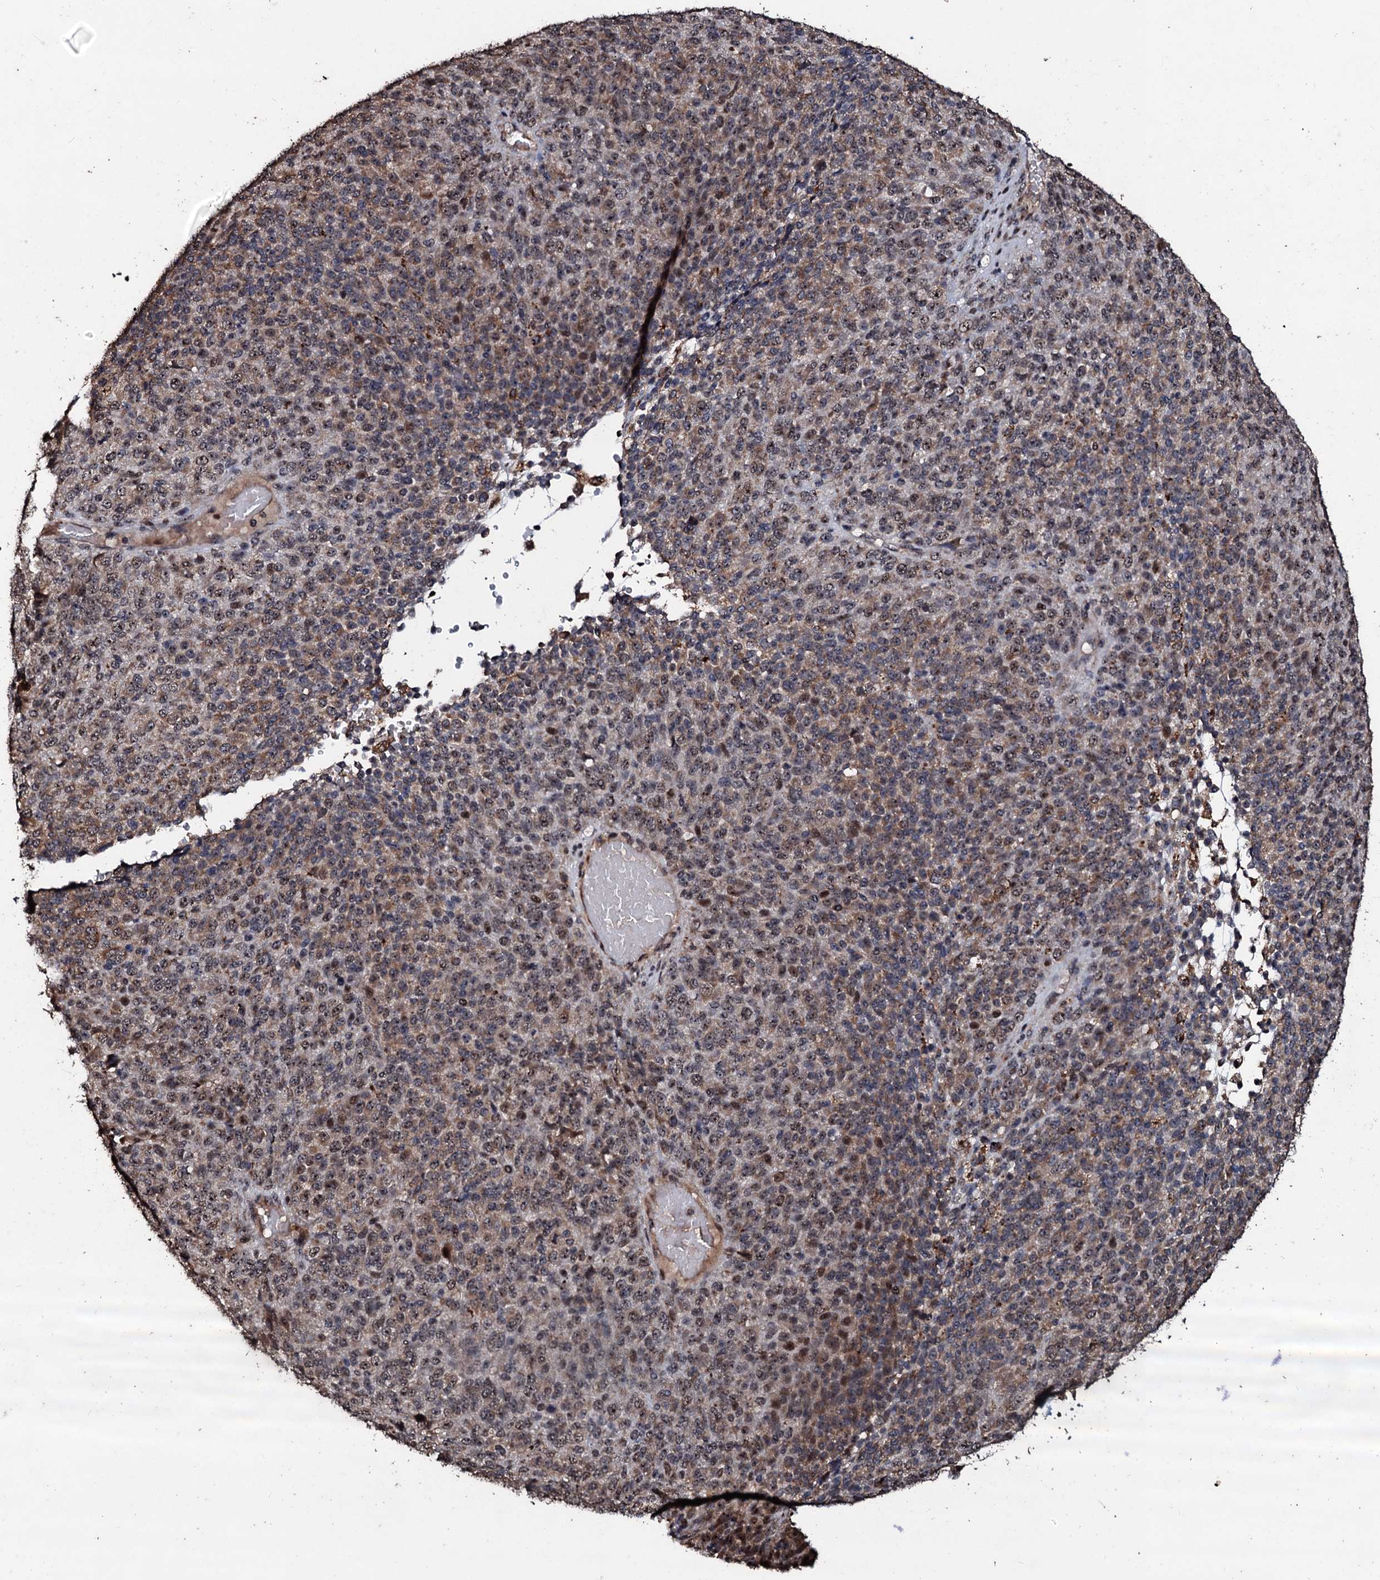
{"staining": {"intensity": "moderate", "quantity": "25%-75%", "location": "cytoplasmic/membranous,nuclear"}, "tissue": "melanoma", "cell_type": "Tumor cells", "image_type": "cancer", "snomed": [{"axis": "morphology", "description": "Malignant melanoma, Metastatic site"}, {"axis": "topography", "description": "Brain"}], "caption": "Moderate cytoplasmic/membranous and nuclear positivity for a protein is seen in about 25%-75% of tumor cells of malignant melanoma (metastatic site) using immunohistochemistry.", "gene": "SUPT7L", "patient": {"sex": "female", "age": 56}}